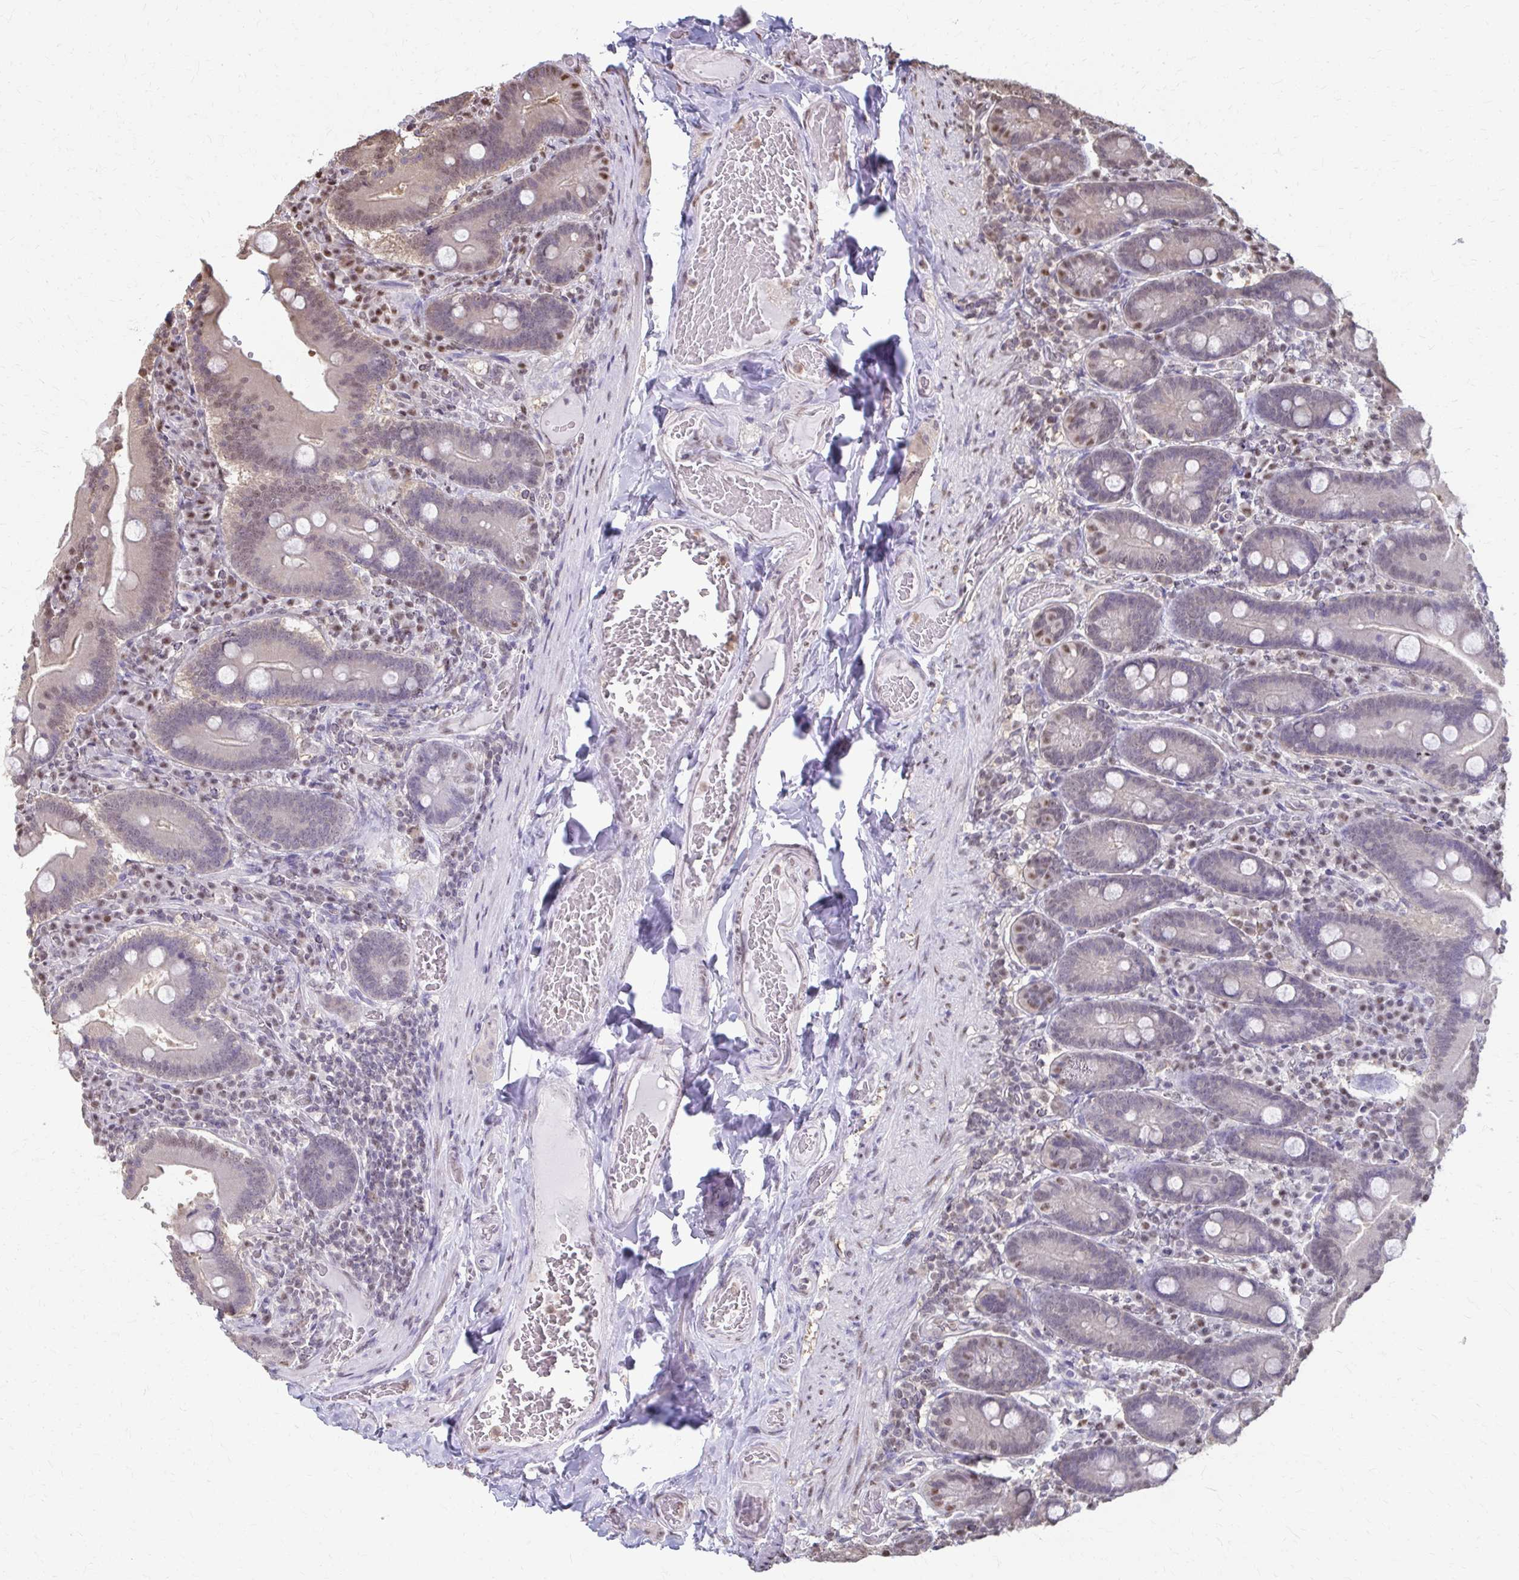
{"staining": {"intensity": "moderate", "quantity": "<25%", "location": "nuclear"}, "tissue": "duodenum", "cell_type": "Glandular cells", "image_type": "normal", "snomed": [{"axis": "morphology", "description": "Normal tissue, NOS"}, {"axis": "topography", "description": "Duodenum"}], "caption": "Immunohistochemical staining of benign human duodenum exhibits <25% levels of moderate nuclear protein staining in approximately <25% of glandular cells. (DAB (3,3'-diaminobenzidine) IHC with brightfield microscopy, high magnification).", "gene": "ING4", "patient": {"sex": "female", "age": 62}}